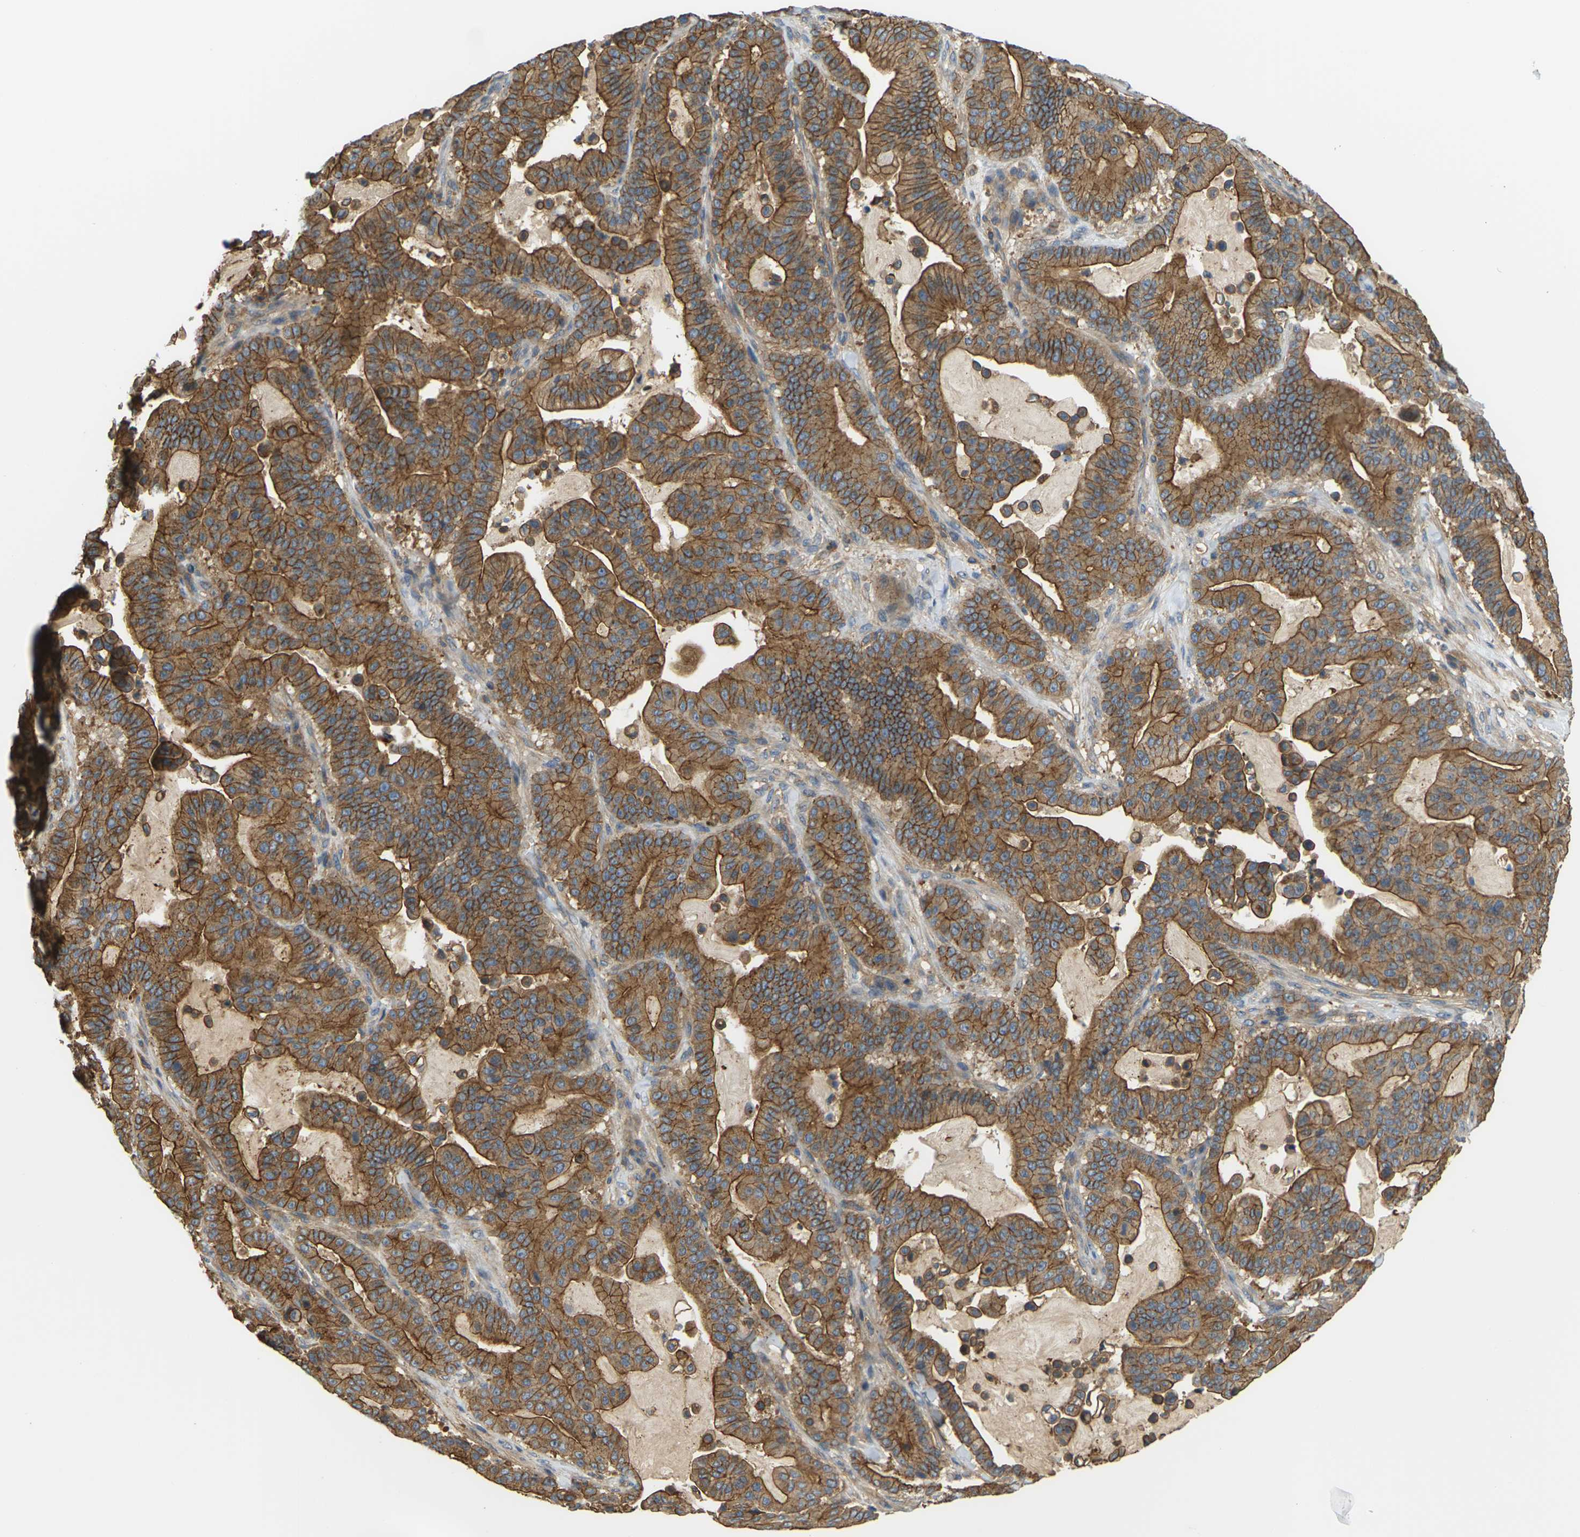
{"staining": {"intensity": "moderate", "quantity": ">75%", "location": "cytoplasmic/membranous"}, "tissue": "pancreatic cancer", "cell_type": "Tumor cells", "image_type": "cancer", "snomed": [{"axis": "morphology", "description": "Adenocarcinoma, NOS"}, {"axis": "topography", "description": "Pancreas"}], "caption": "Protein expression analysis of human adenocarcinoma (pancreatic) reveals moderate cytoplasmic/membranous expression in about >75% of tumor cells.", "gene": "IQGAP1", "patient": {"sex": "male", "age": 63}}